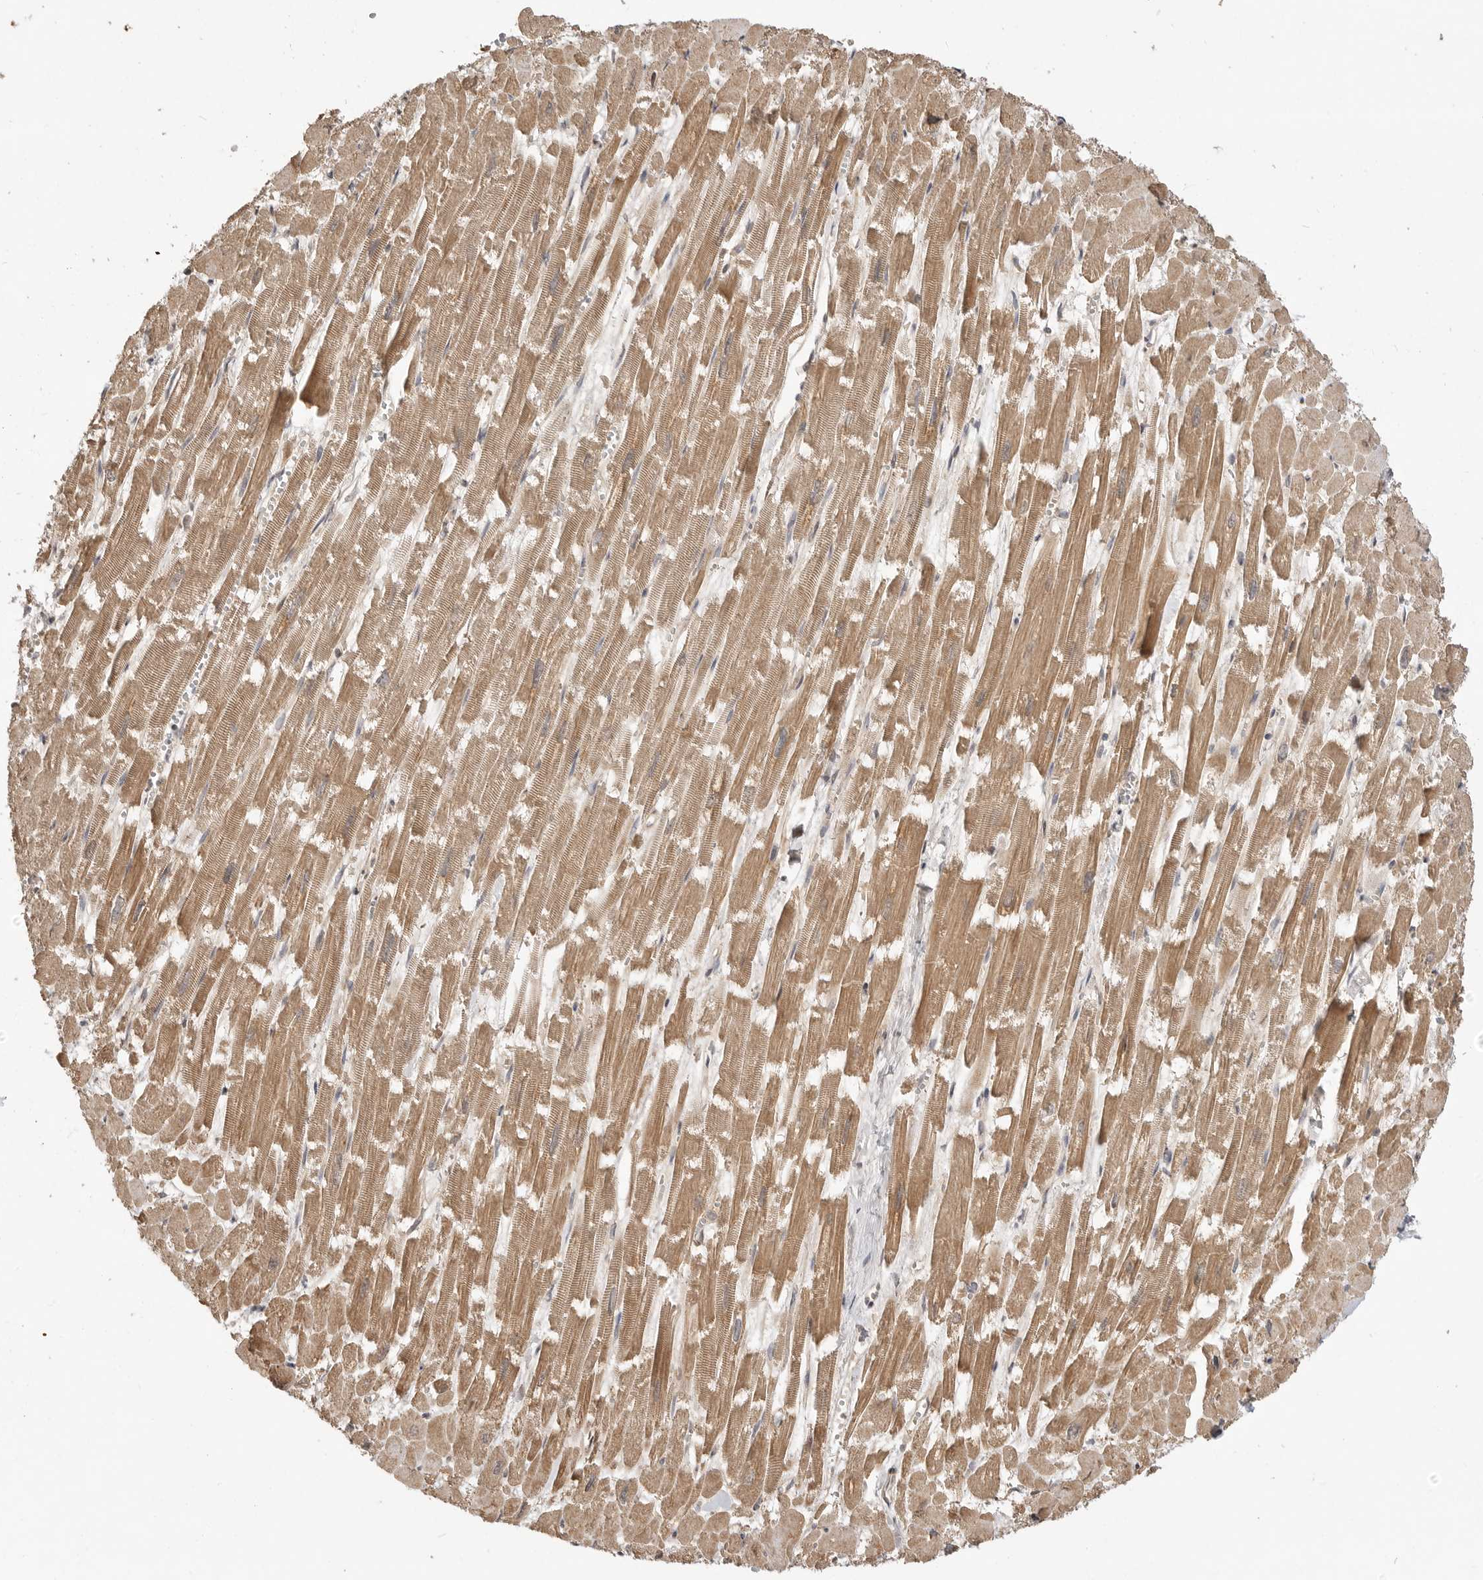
{"staining": {"intensity": "moderate", "quantity": ">75%", "location": "cytoplasmic/membranous"}, "tissue": "heart muscle", "cell_type": "Cardiomyocytes", "image_type": "normal", "snomed": [{"axis": "morphology", "description": "Normal tissue, NOS"}, {"axis": "topography", "description": "Heart"}], "caption": "Normal heart muscle was stained to show a protein in brown. There is medium levels of moderate cytoplasmic/membranous positivity in approximately >75% of cardiomyocytes.", "gene": "ADPRS", "patient": {"sex": "male", "age": 54}}